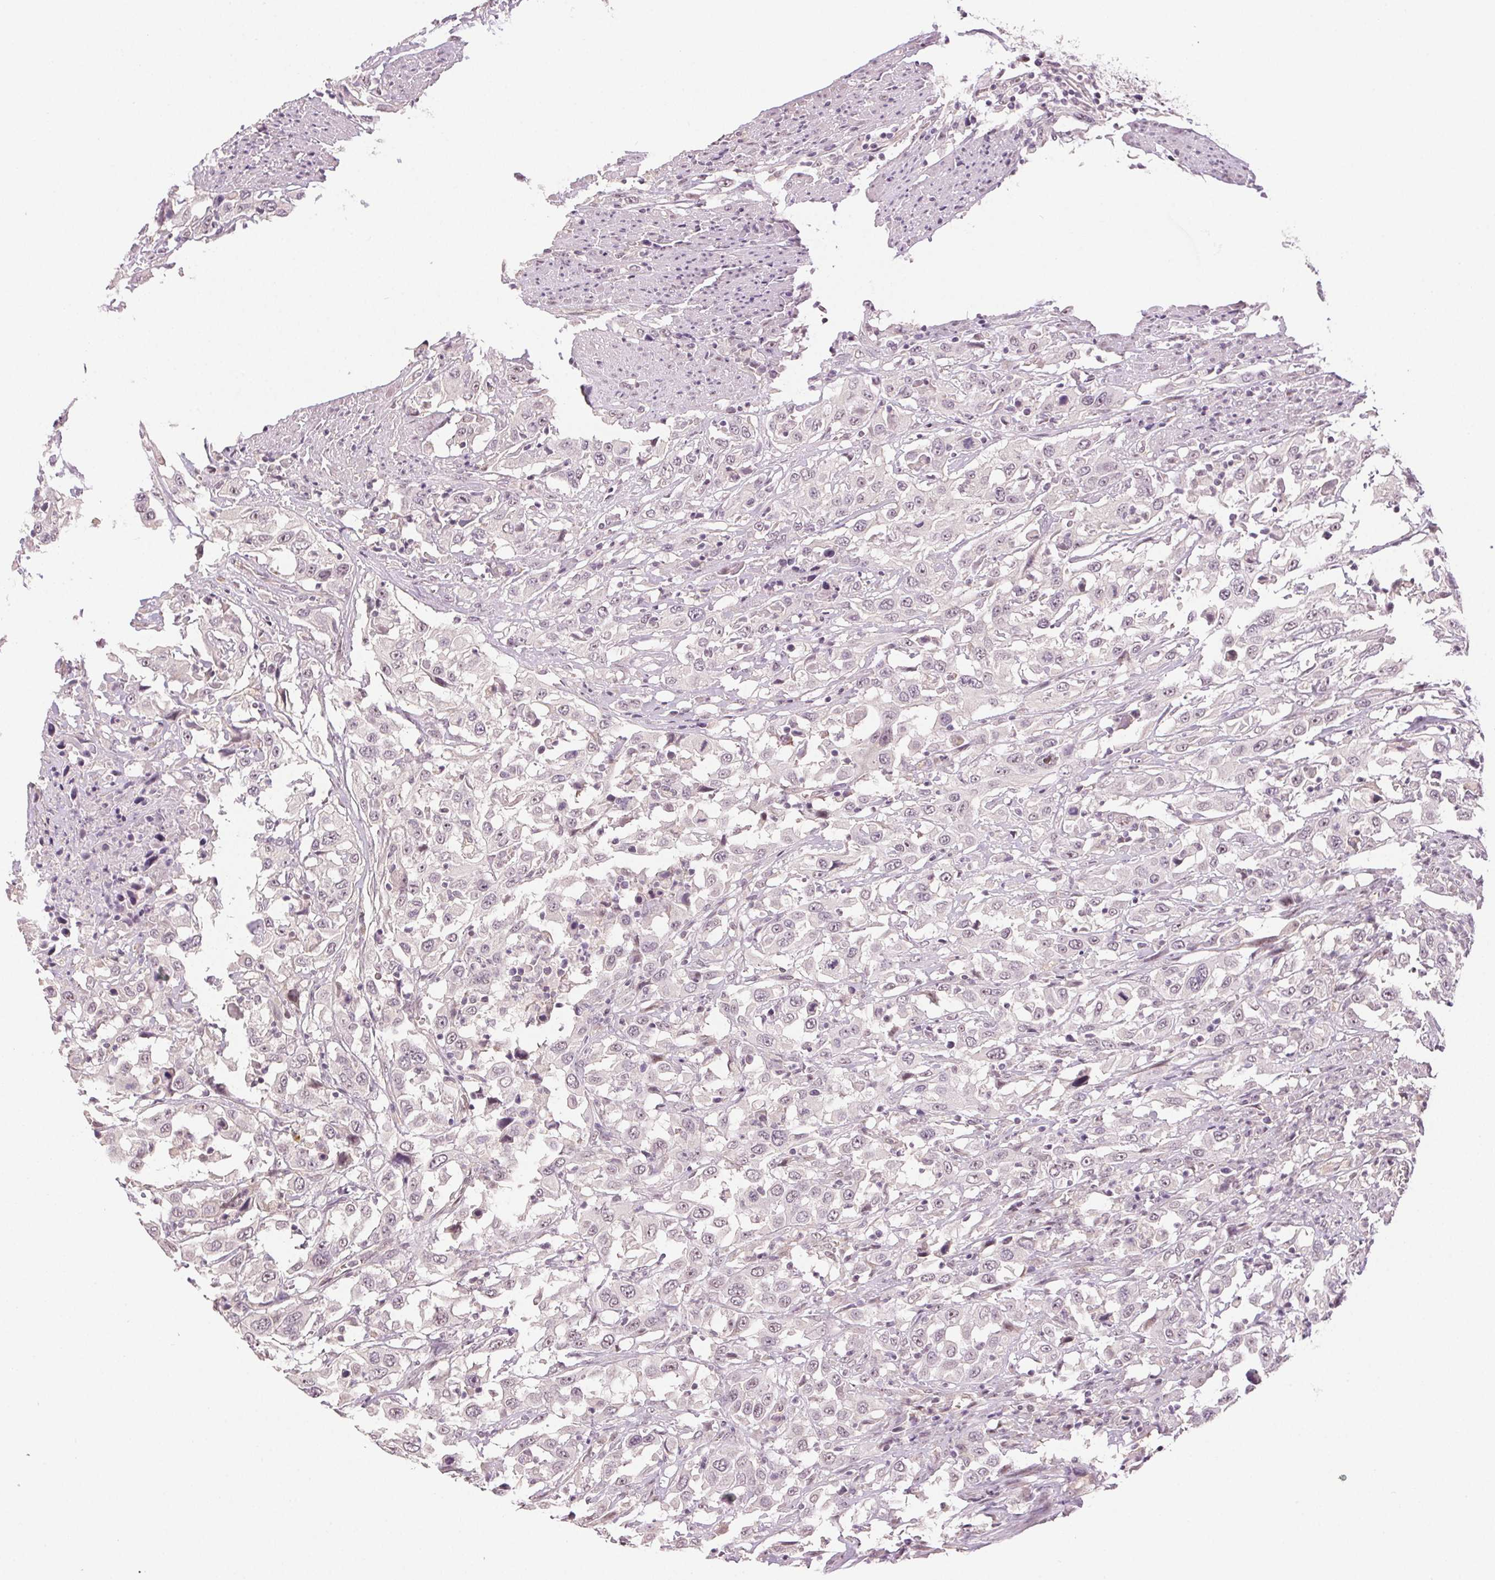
{"staining": {"intensity": "negative", "quantity": "none", "location": "none"}, "tissue": "urothelial cancer", "cell_type": "Tumor cells", "image_type": "cancer", "snomed": [{"axis": "morphology", "description": "Urothelial carcinoma, High grade"}, {"axis": "topography", "description": "Urinary bladder"}], "caption": "The image demonstrates no significant expression in tumor cells of urothelial carcinoma (high-grade). (DAB (3,3'-diaminobenzidine) IHC visualized using brightfield microscopy, high magnification).", "gene": "PLCB1", "patient": {"sex": "male", "age": 61}}